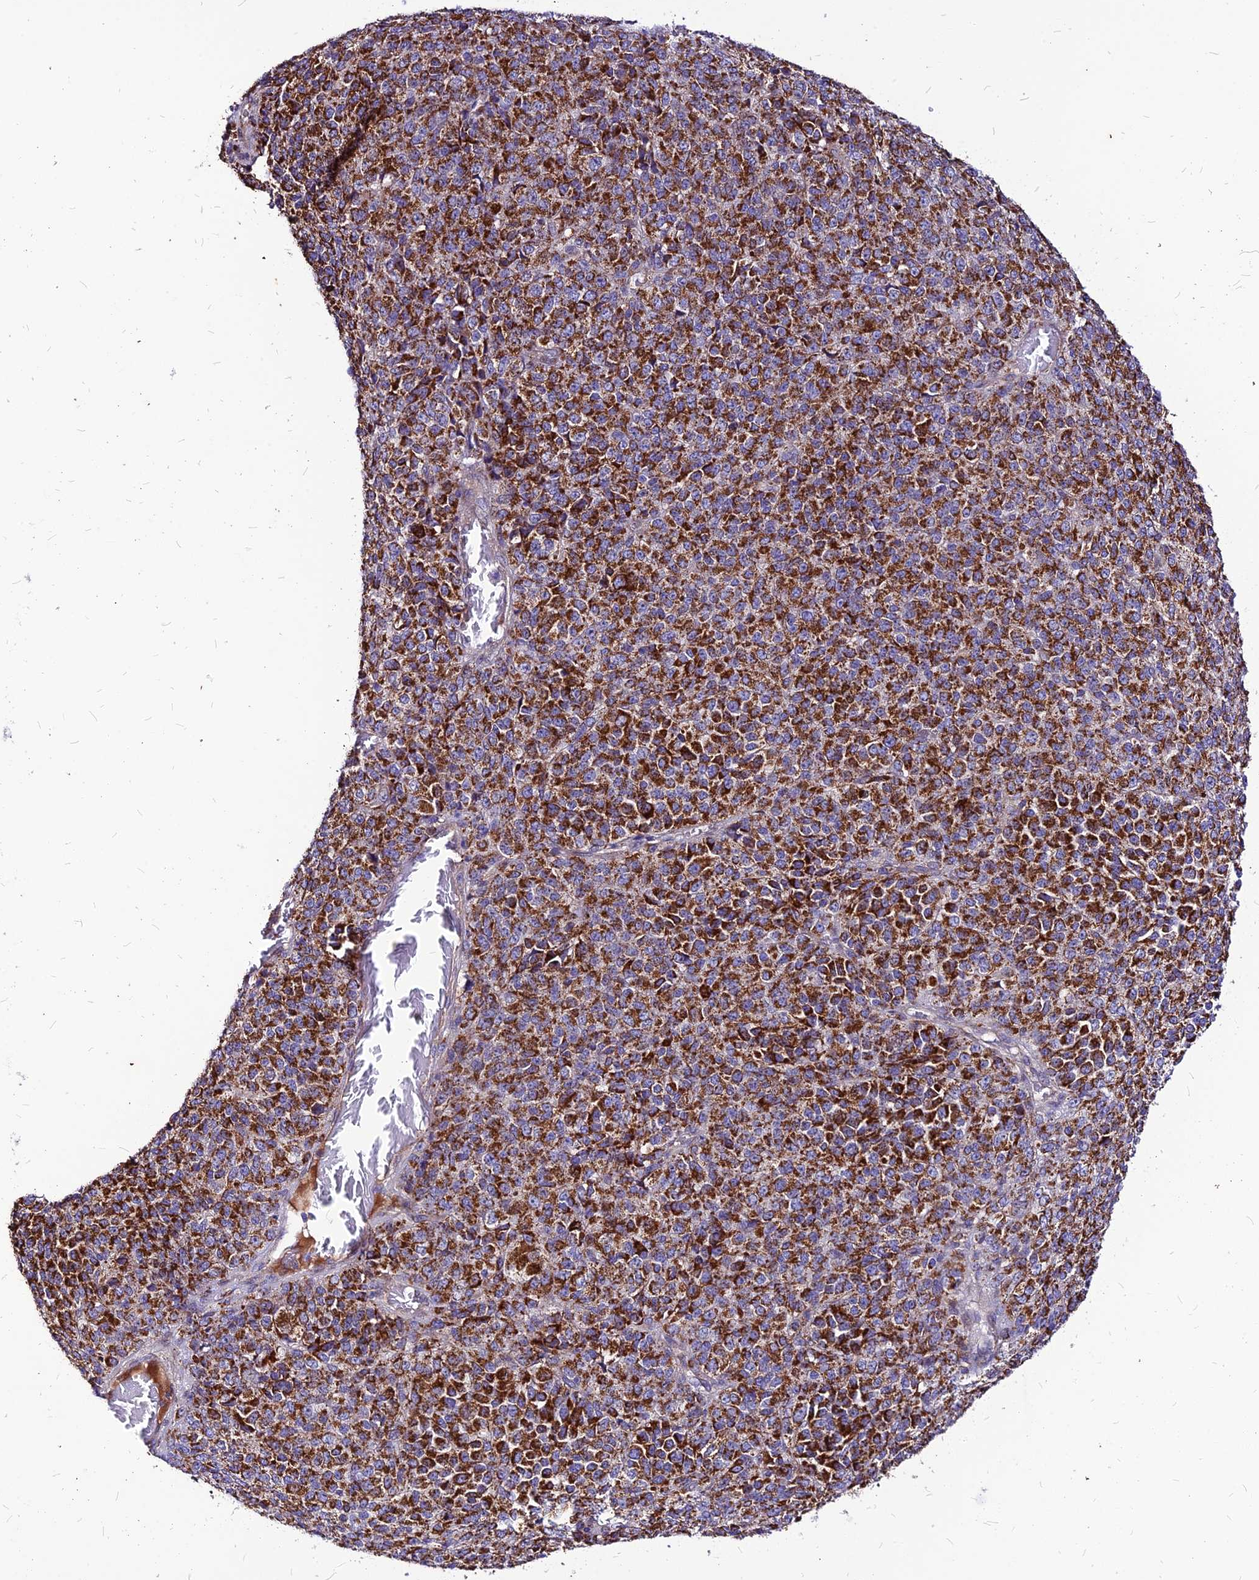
{"staining": {"intensity": "strong", "quantity": ">75%", "location": "cytoplasmic/membranous"}, "tissue": "melanoma", "cell_type": "Tumor cells", "image_type": "cancer", "snomed": [{"axis": "morphology", "description": "Malignant melanoma, Metastatic site"}, {"axis": "topography", "description": "Brain"}], "caption": "Immunohistochemical staining of melanoma shows high levels of strong cytoplasmic/membranous protein expression in about >75% of tumor cells. The staining was performed using DAB (3,3'-diaminobenzidine), with brown indicating positive protein expression. Nuclei are stained blue with hematoxylin.", "gene": "ECI1", "patient": {"sex": "female", "age": 56}}